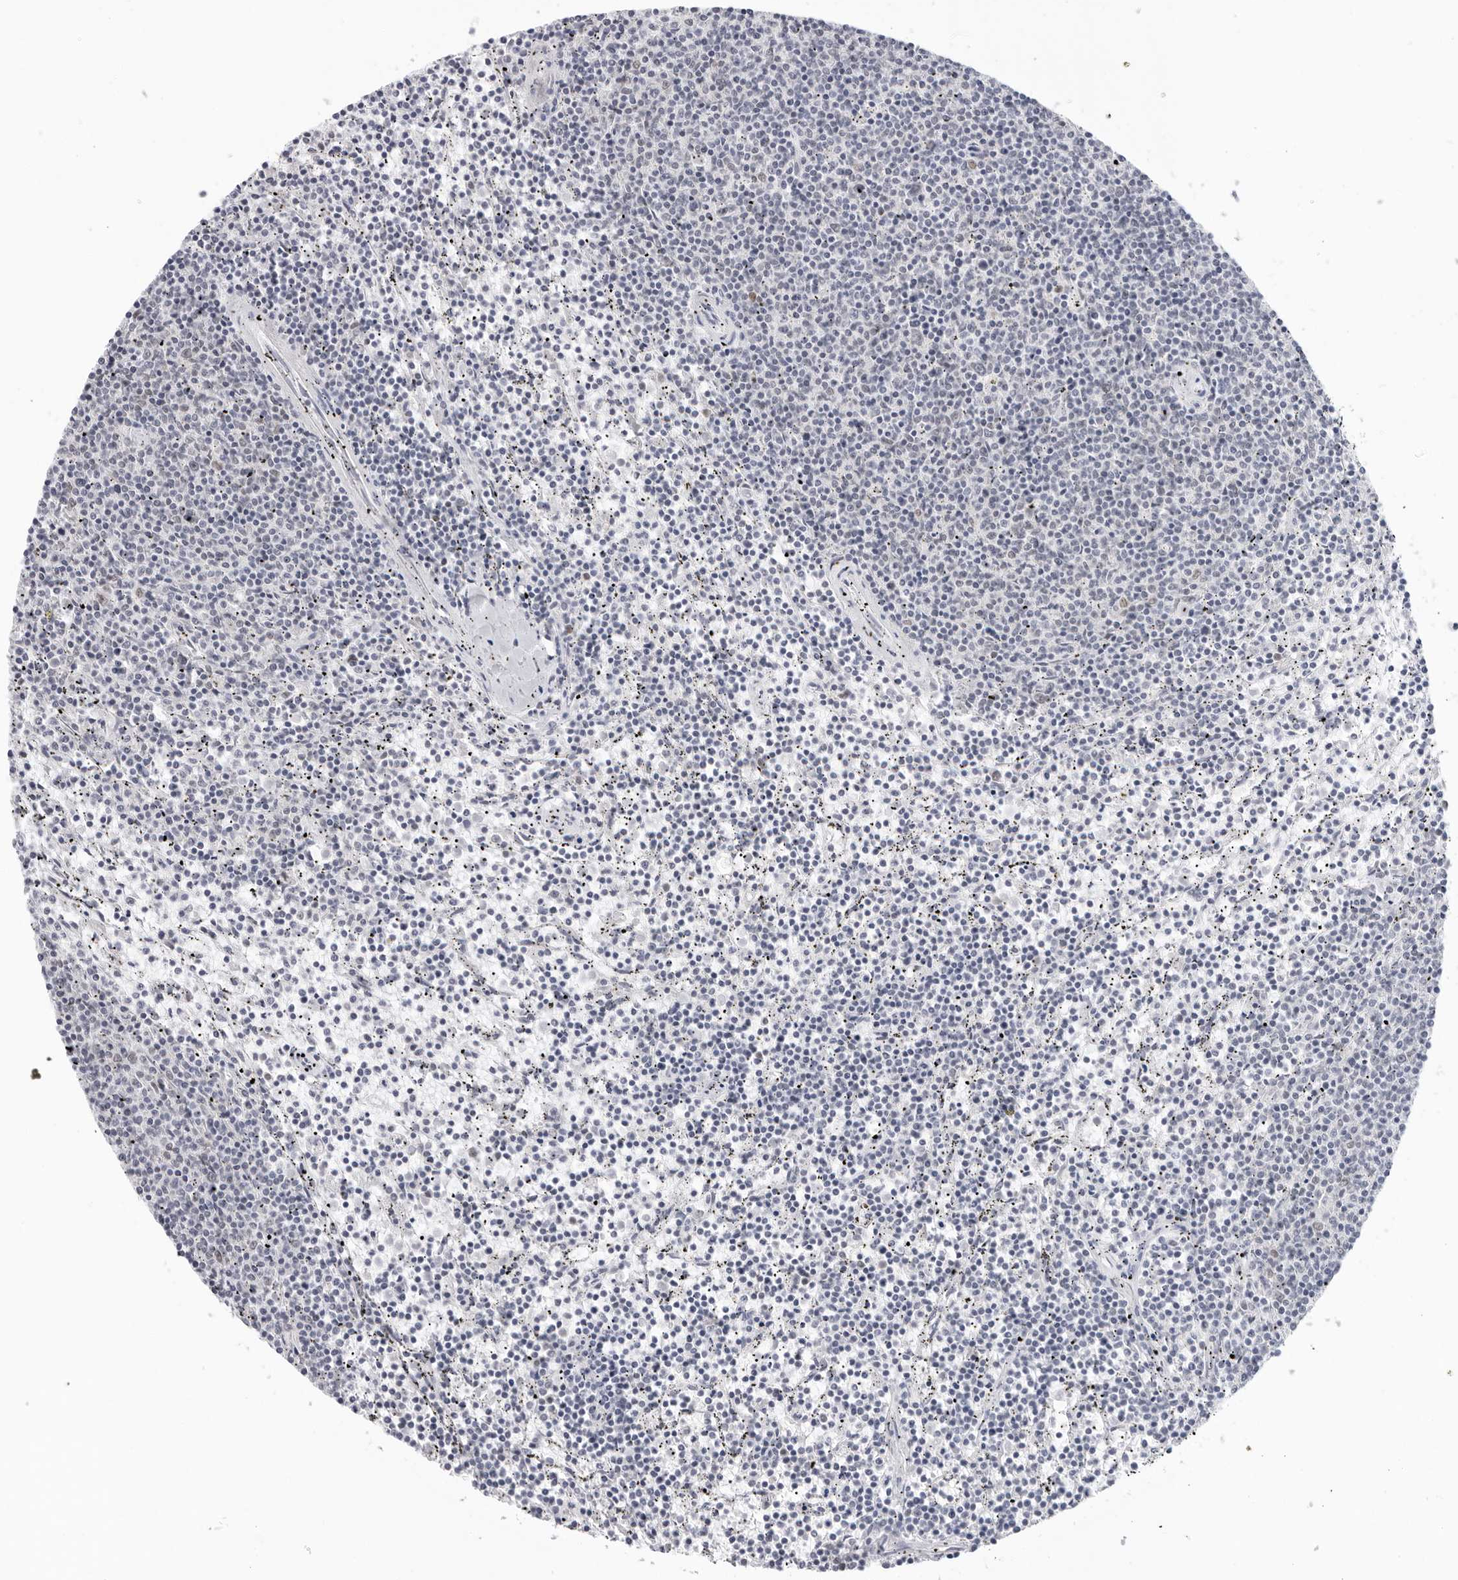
{"staining": {"intensity": "negative", "quantity": "none", "location": "none"}, "tissue": "lymphoma", "cell_type": "Tumor cells", "image_type": "cancer", "snomed": [{"axis": "morphology", "description": "Malignant lymphoma, non-Hodgkin's type, Low grade"}, {"axis": "topography", "description": "Spleen"}], "caption": "IHC photomicrograph of lymphoma stained for a protein (brown), which exhibits no staining in tumor cells.", "gene": "FOXK2", "patient": {"sex": "female", "age": 50}}